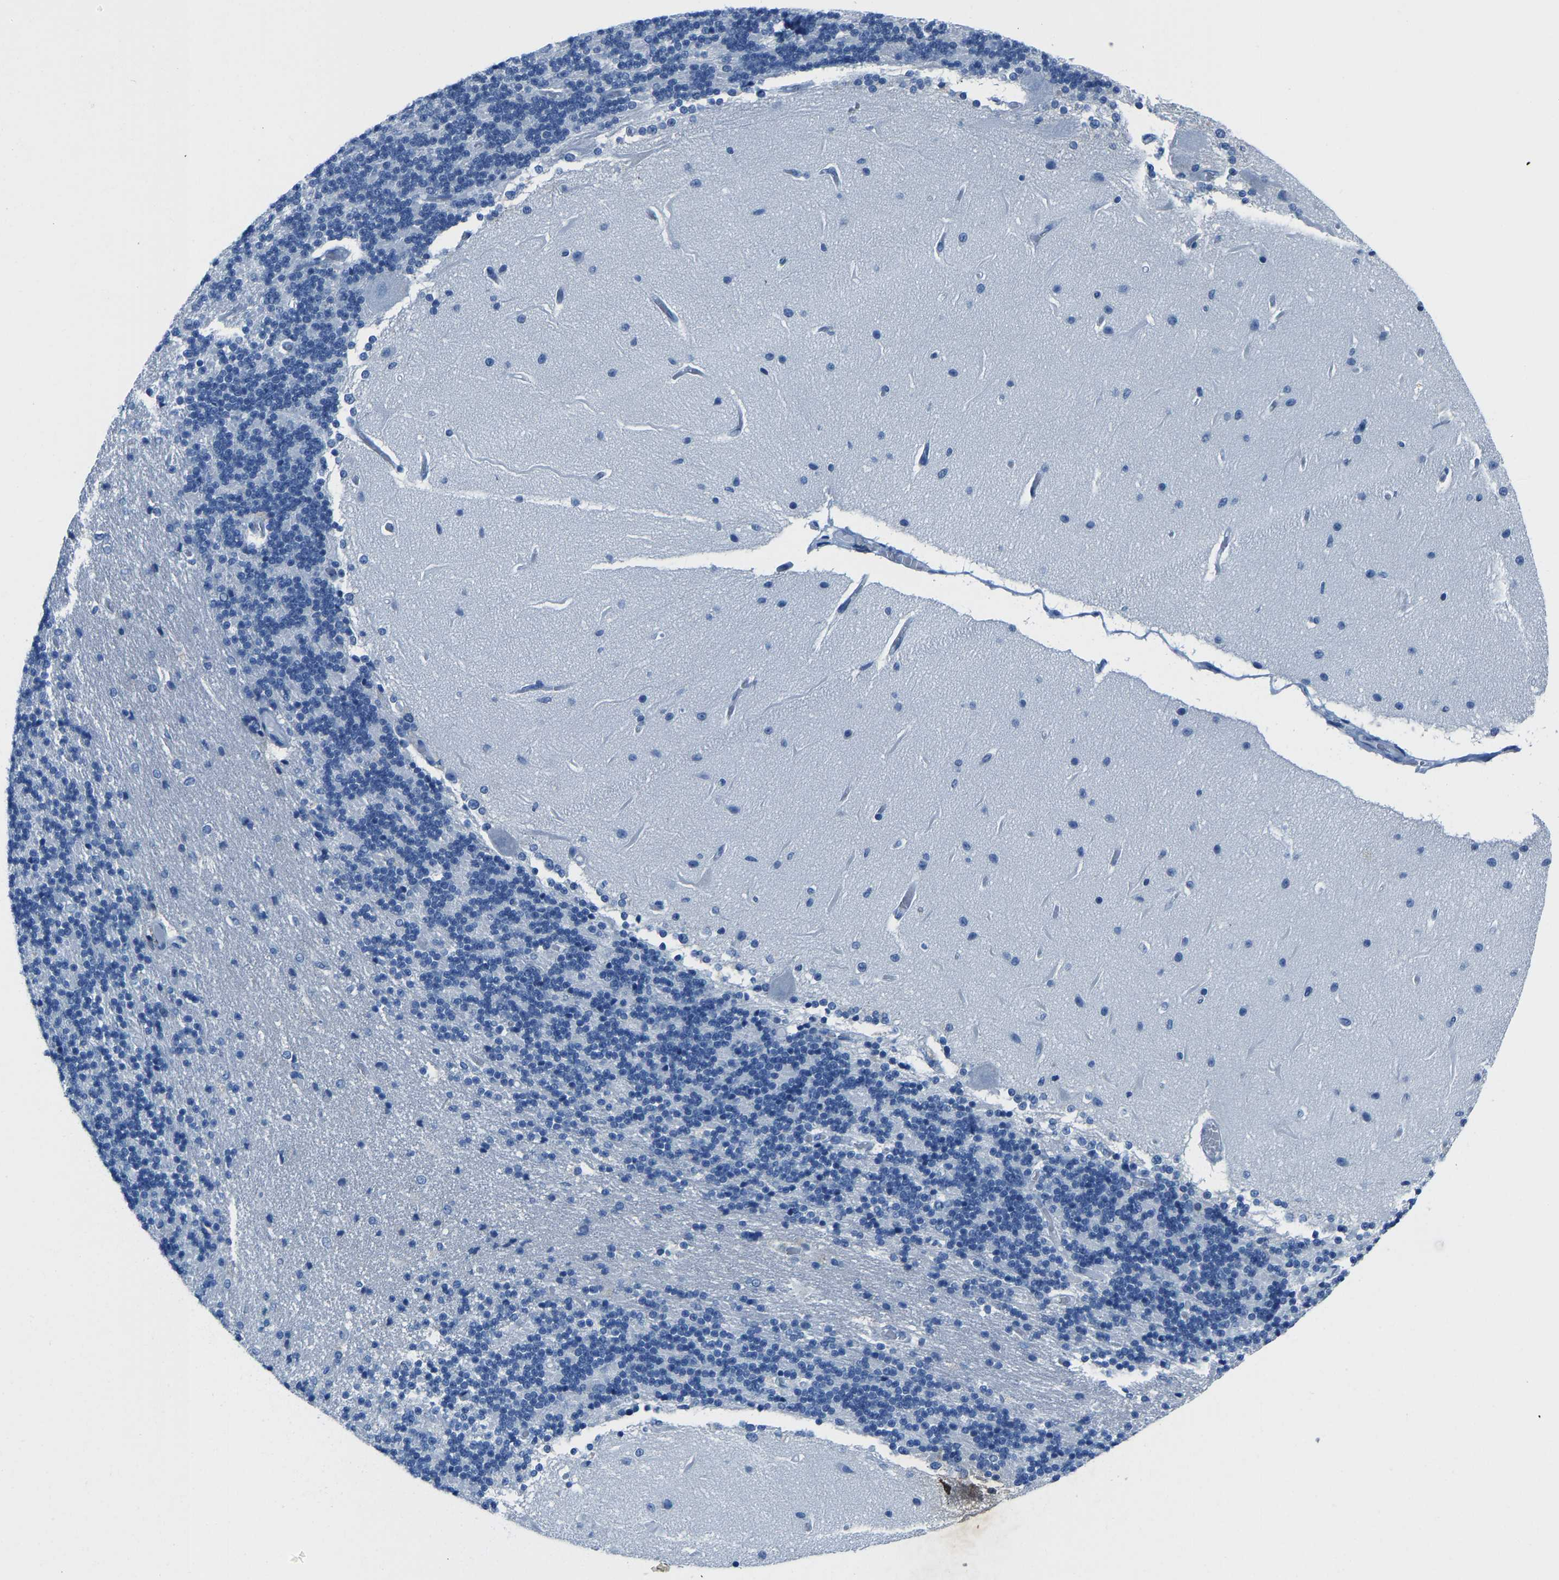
{"staining": {"intensity": "negative", "quantity": "none", "location": "none"}, "tissue": "cerebellum", "cell_type": "Cells in granular layer", "image_type": "normal", "snomed": [{"axis": "morphology", "description": "Normal tissue, NOS"}, {"axis": "topography", "description": "Cerebellum"}], "caption": "This is a histopathology image of immunohistochemistry staining of benign cerebellum, which shows no expression in cells in granular layer.", "gene": "SERPINB3", "patient": {"sex": "female", "age": 54}}